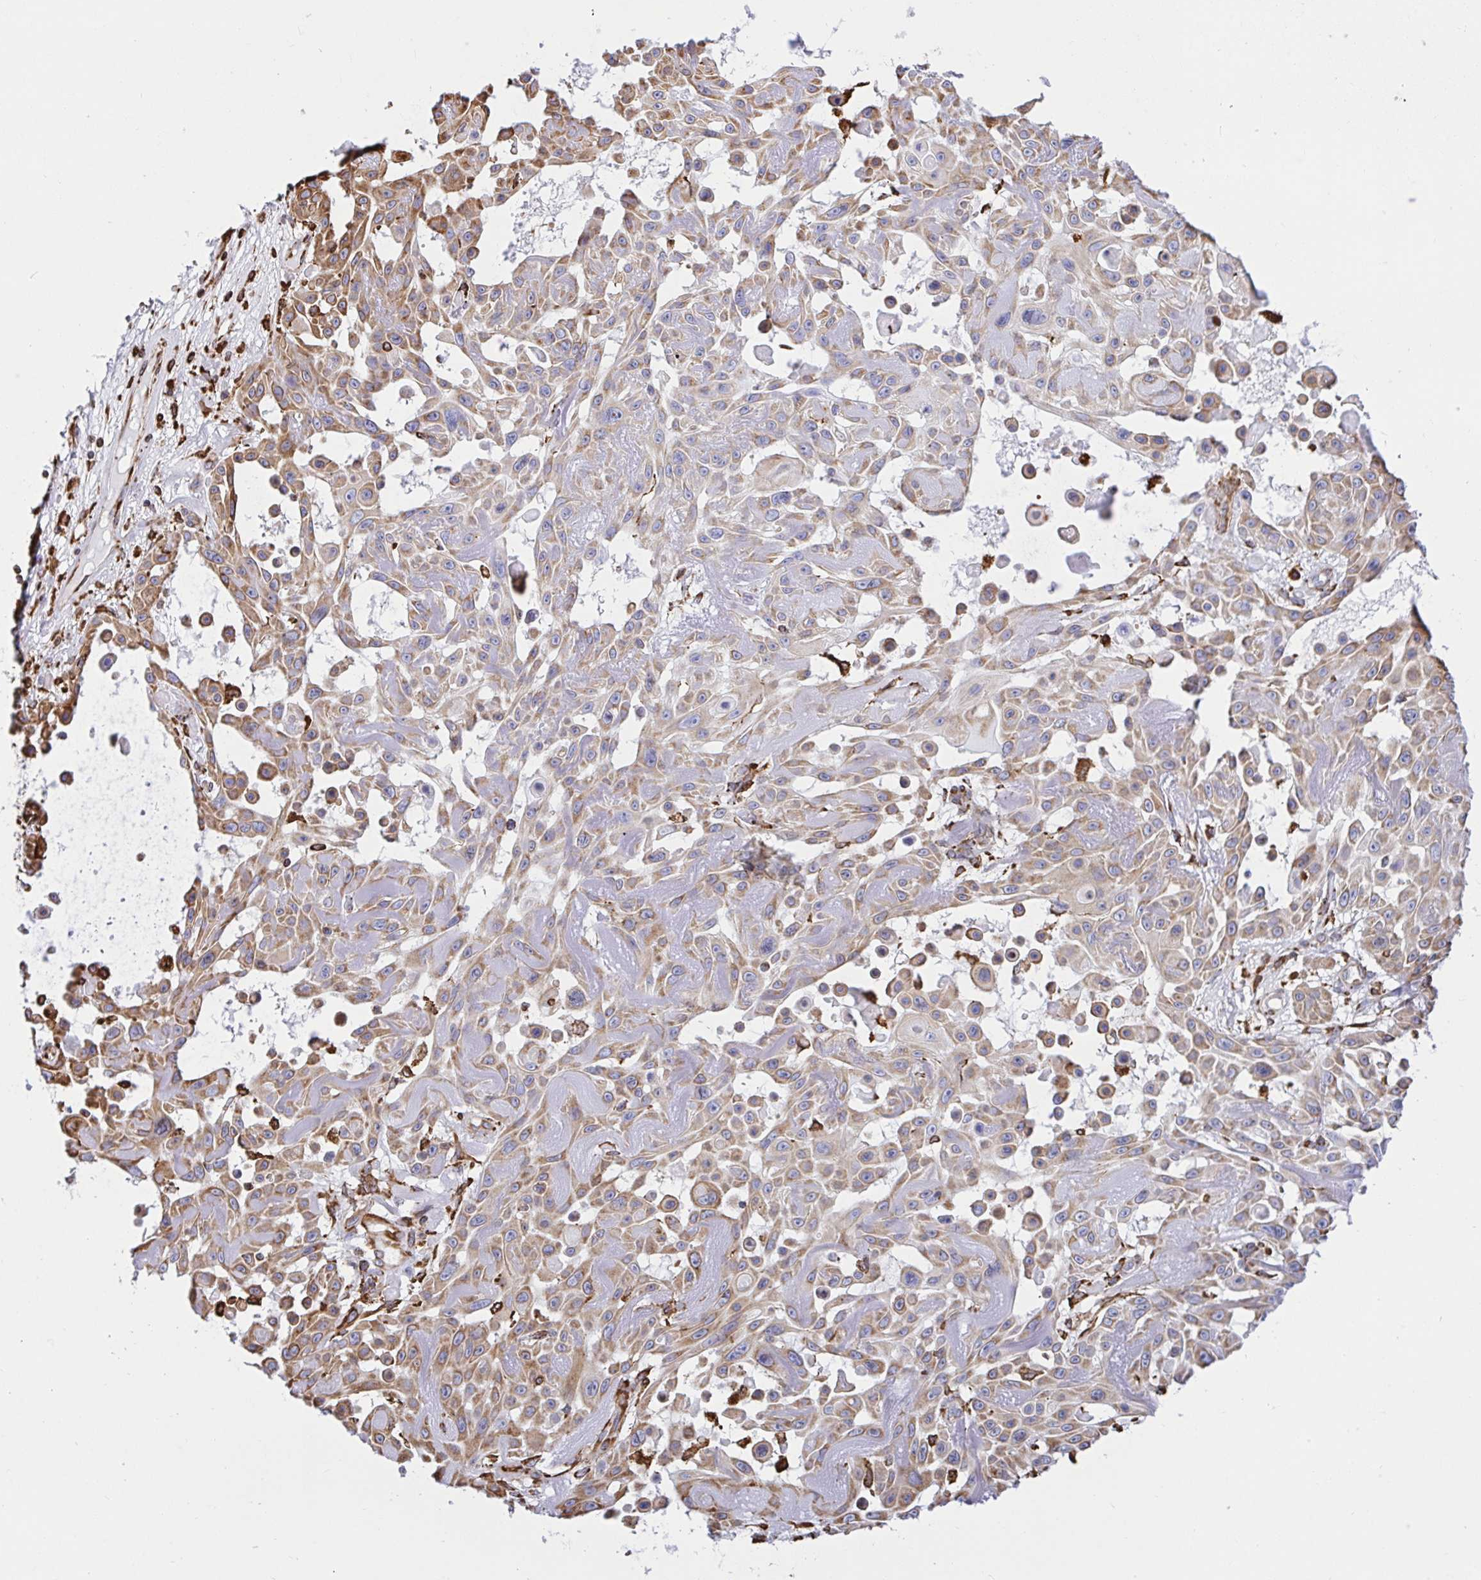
{"staining": {"intensity": "moderate", "quantity": "25%-75%", "location": "cytoplasmic/membranous"}, "tissue": "skin cancer", "cell_type": "Tumor cells", "image_type": "cancer", "snomed": [{"axis": "morphology", "description": "Squamous cell carcinoma, NOS"}, {"axis": "topography", "description": "Skin"}], "caption": "DAB immunohistochemical staining of human skin cancer shows moderate cytoplasmic/membranous protein positivity in approximately 25%-75% of tumor cells. The protein of interest is stained brown, and the nuclei are stained in blue (DAB IHC with brightfield microscopy, high magnification).", "gene": "CLGN", "patient": {"sex": "male", "age": 91}}